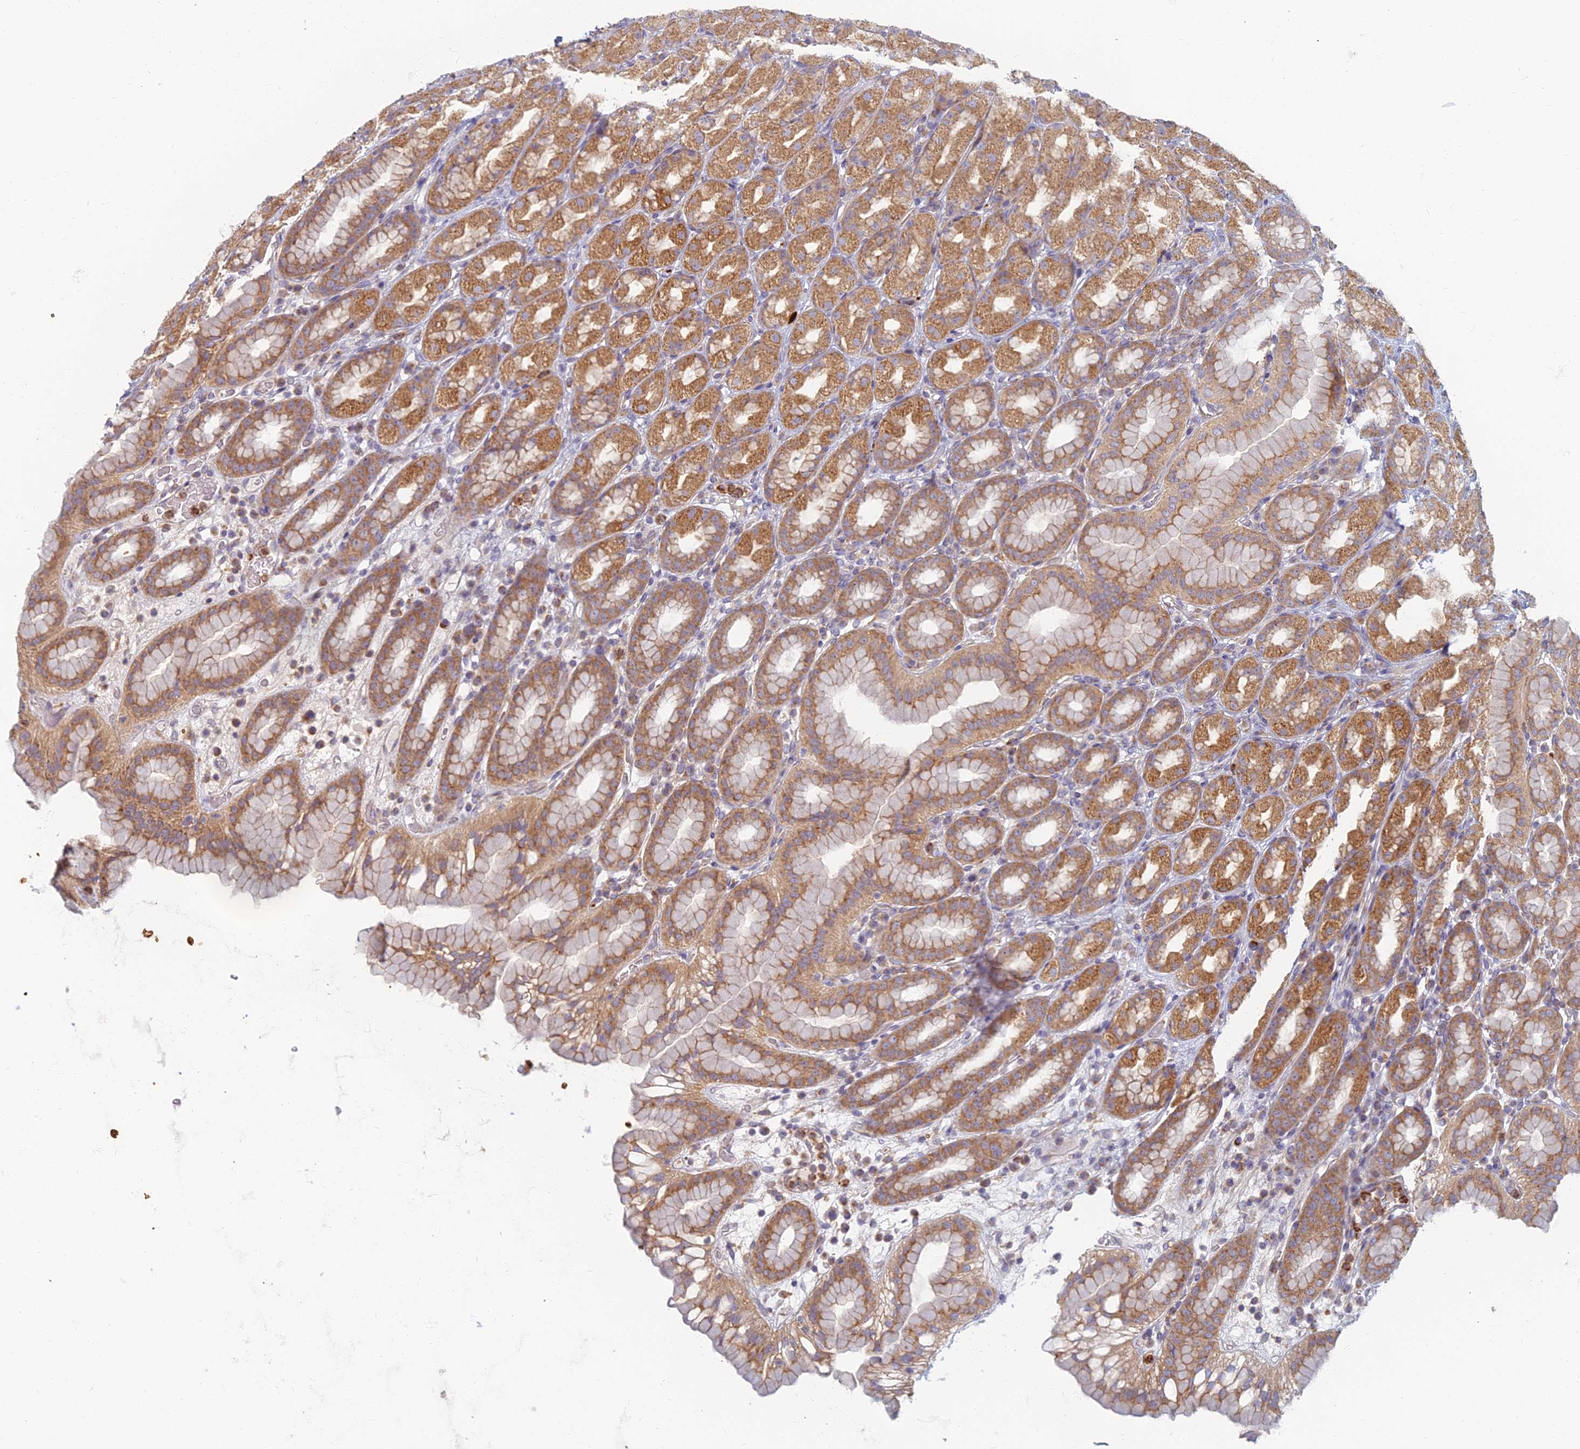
{"staining": {"intensity": "moderate", "quantity": ">75%", "location": "cytoplasmic/membranous"}, "tissue": "stomach", "cell_type": "Glandular cells", "image_type": "normal", "snomed": [{"axis": "morphology", "description": "Normal tissue, NOS"}, {"axis": "topography", "description": "Stomach, upper"}], "caption": "Immunohistochemical staining of benign stomach reveals moderate cytoplasmic/membranous protein expression in about >75% of glandular cells.", "gene": "PROX2", "patient": {"sex": "male", "age": 68}}